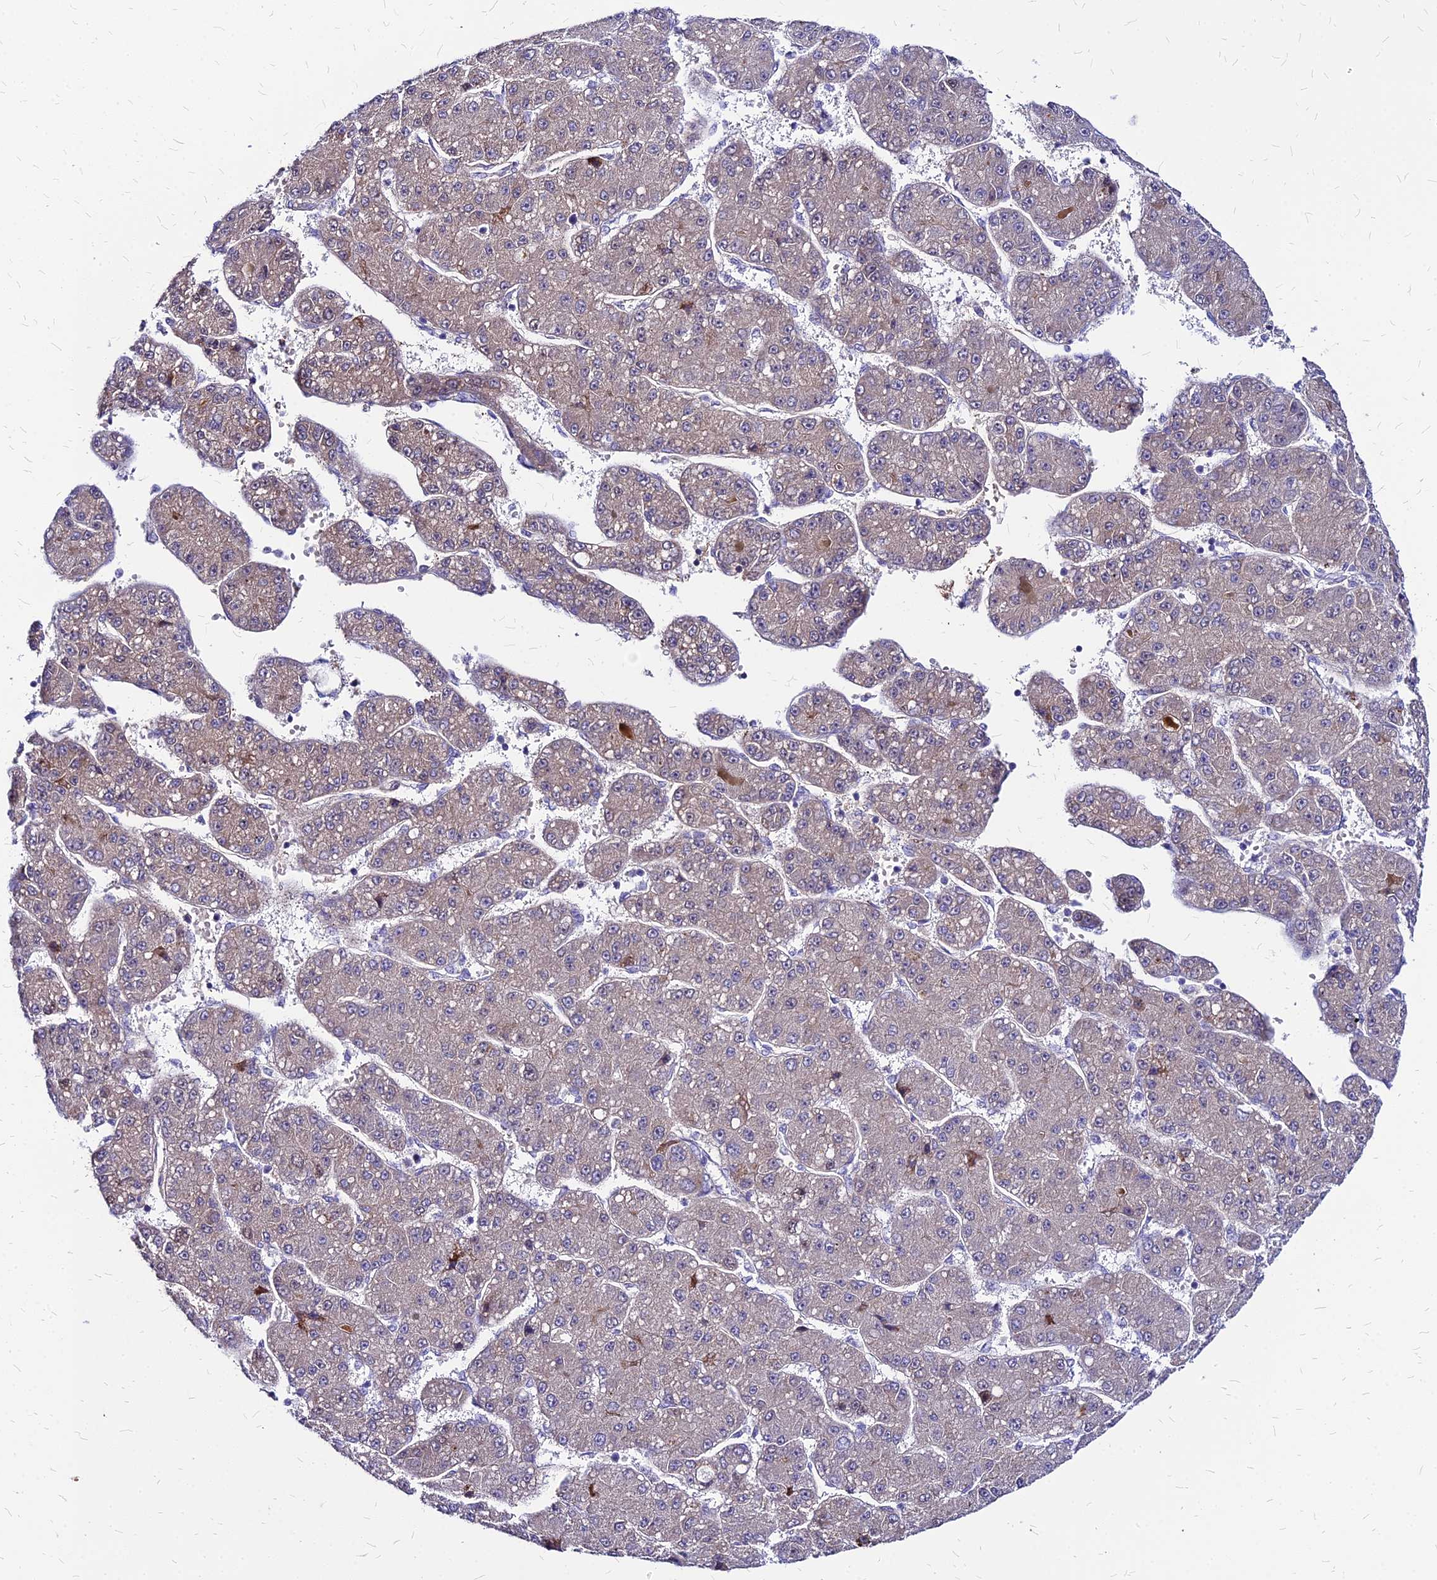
{"staining": {"intensity": "weak", "quantity": "25%-75%", "location": "cytoplasmic/membranous,nuclear"}, "tissue": "liver cancer", "cell_type": "Tumor cells", "image_type": "cancer", "snomed": [{"axis": "morphology", "description": "Carcinoma, Hepatocellular, NOS"}, {"axis": "topography", "description": "Liver"}], "caption": "A histopathology image of human hepatocellular carcinoma (liver) stained for a protein reveals weak cytoplasmic/membranous and nuclear brown staining in tumor cells.", "gene": "ACSM6", "patient": {"sex": "male", "age": 67}}